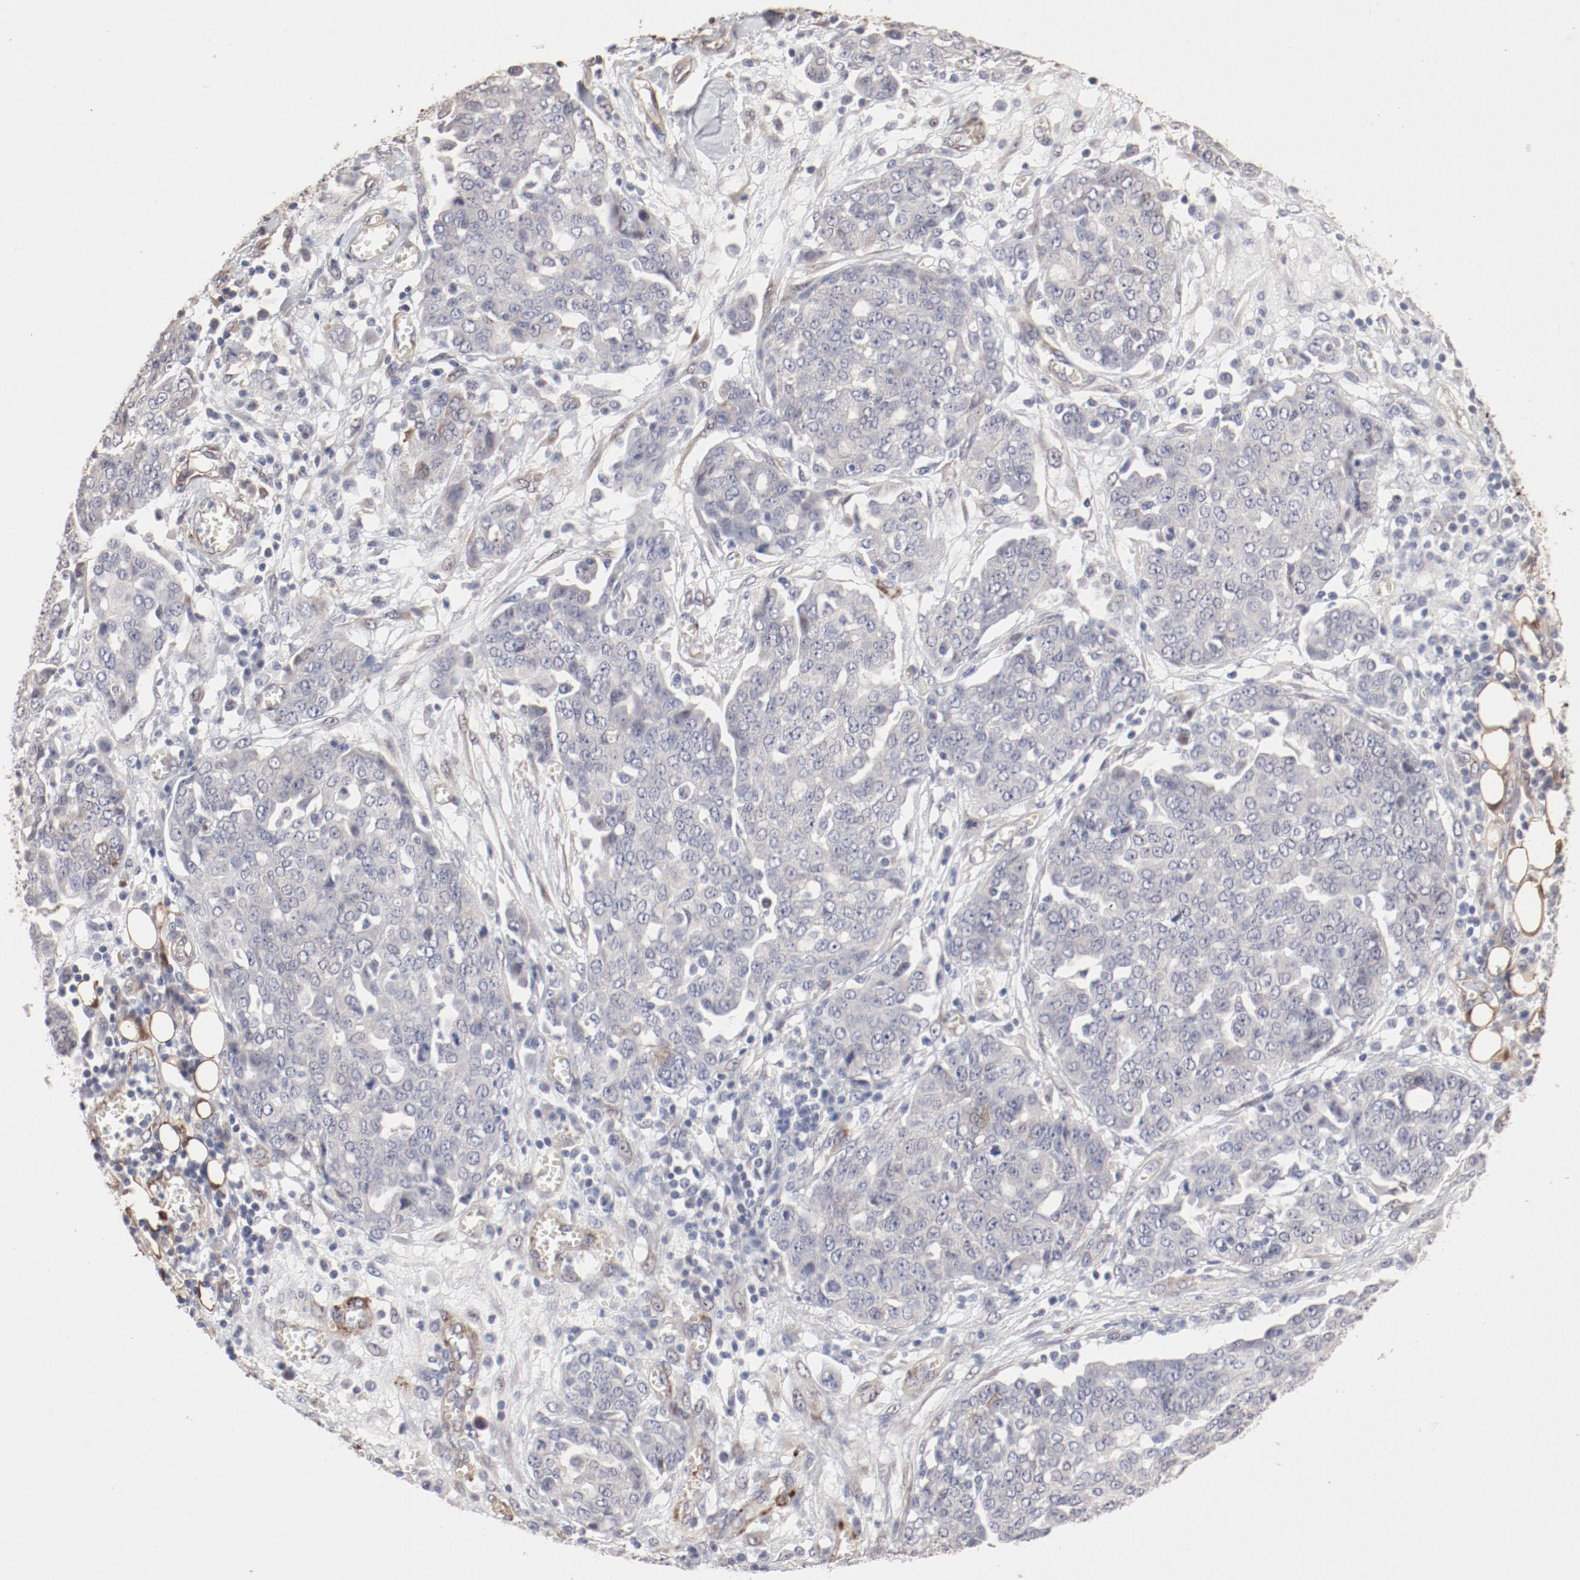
{"staining": {"intensity": "negative", "quantity": "none", "location": "none"}, "tissue": "ovarian cancer", "cell_type": "Tumor cells", "image_type": "cancer", "snomed": [{"axis": "morphology", "description": "Cystadenocarcinoma, serous, NOS"}, {"axis": "topography", "description": "Soft tissue"}, {"axis": "topography", "description": "Ovary"}], "caption": "Immunohistochemistry (IHC) of ovarian cancer (serous cystadenocarcinoma) shows no staining in tumor cells.", "gene": "MAGED4", "patient": {"sex": "female", "age": 57}}